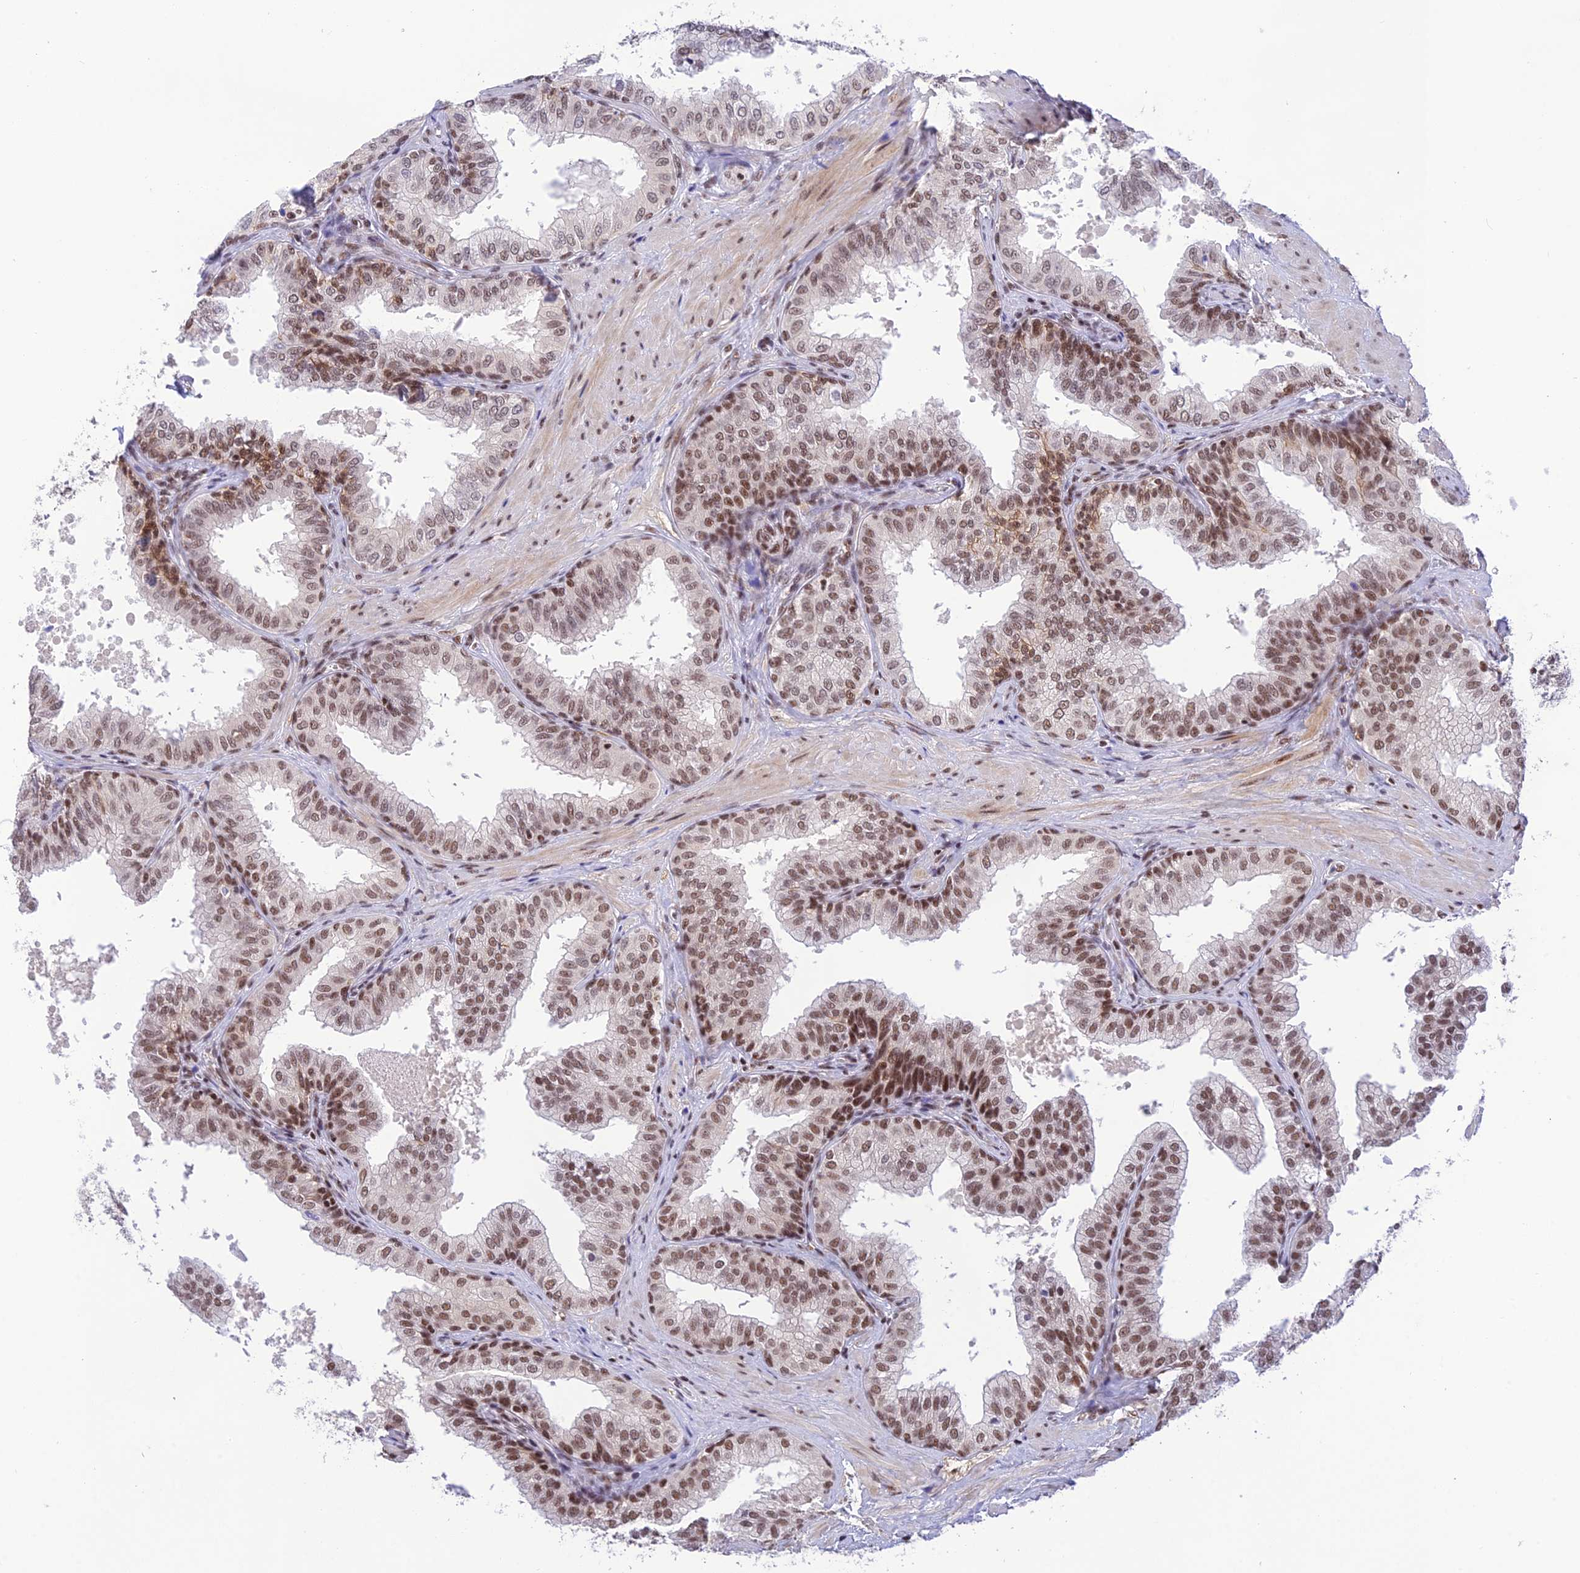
{"staining": {"intensity": "moderate", "quantity": ">75%", "location": "nuclear"}, "tissue": "prostate", "cell_type": "Glandular cells", "image_type": "normal", "snomed": [{"axis": "morphology", "description": "Normal tissue, NOS"}, {"axis": "topography", "description": "Prostate"}], "caption": "A brown stain shows moderate nuclear expression of a protein in glandular cells of unremarkable human prostate.", "gene": "THAP11", "patient": {"sex": "male", "age": 60}}